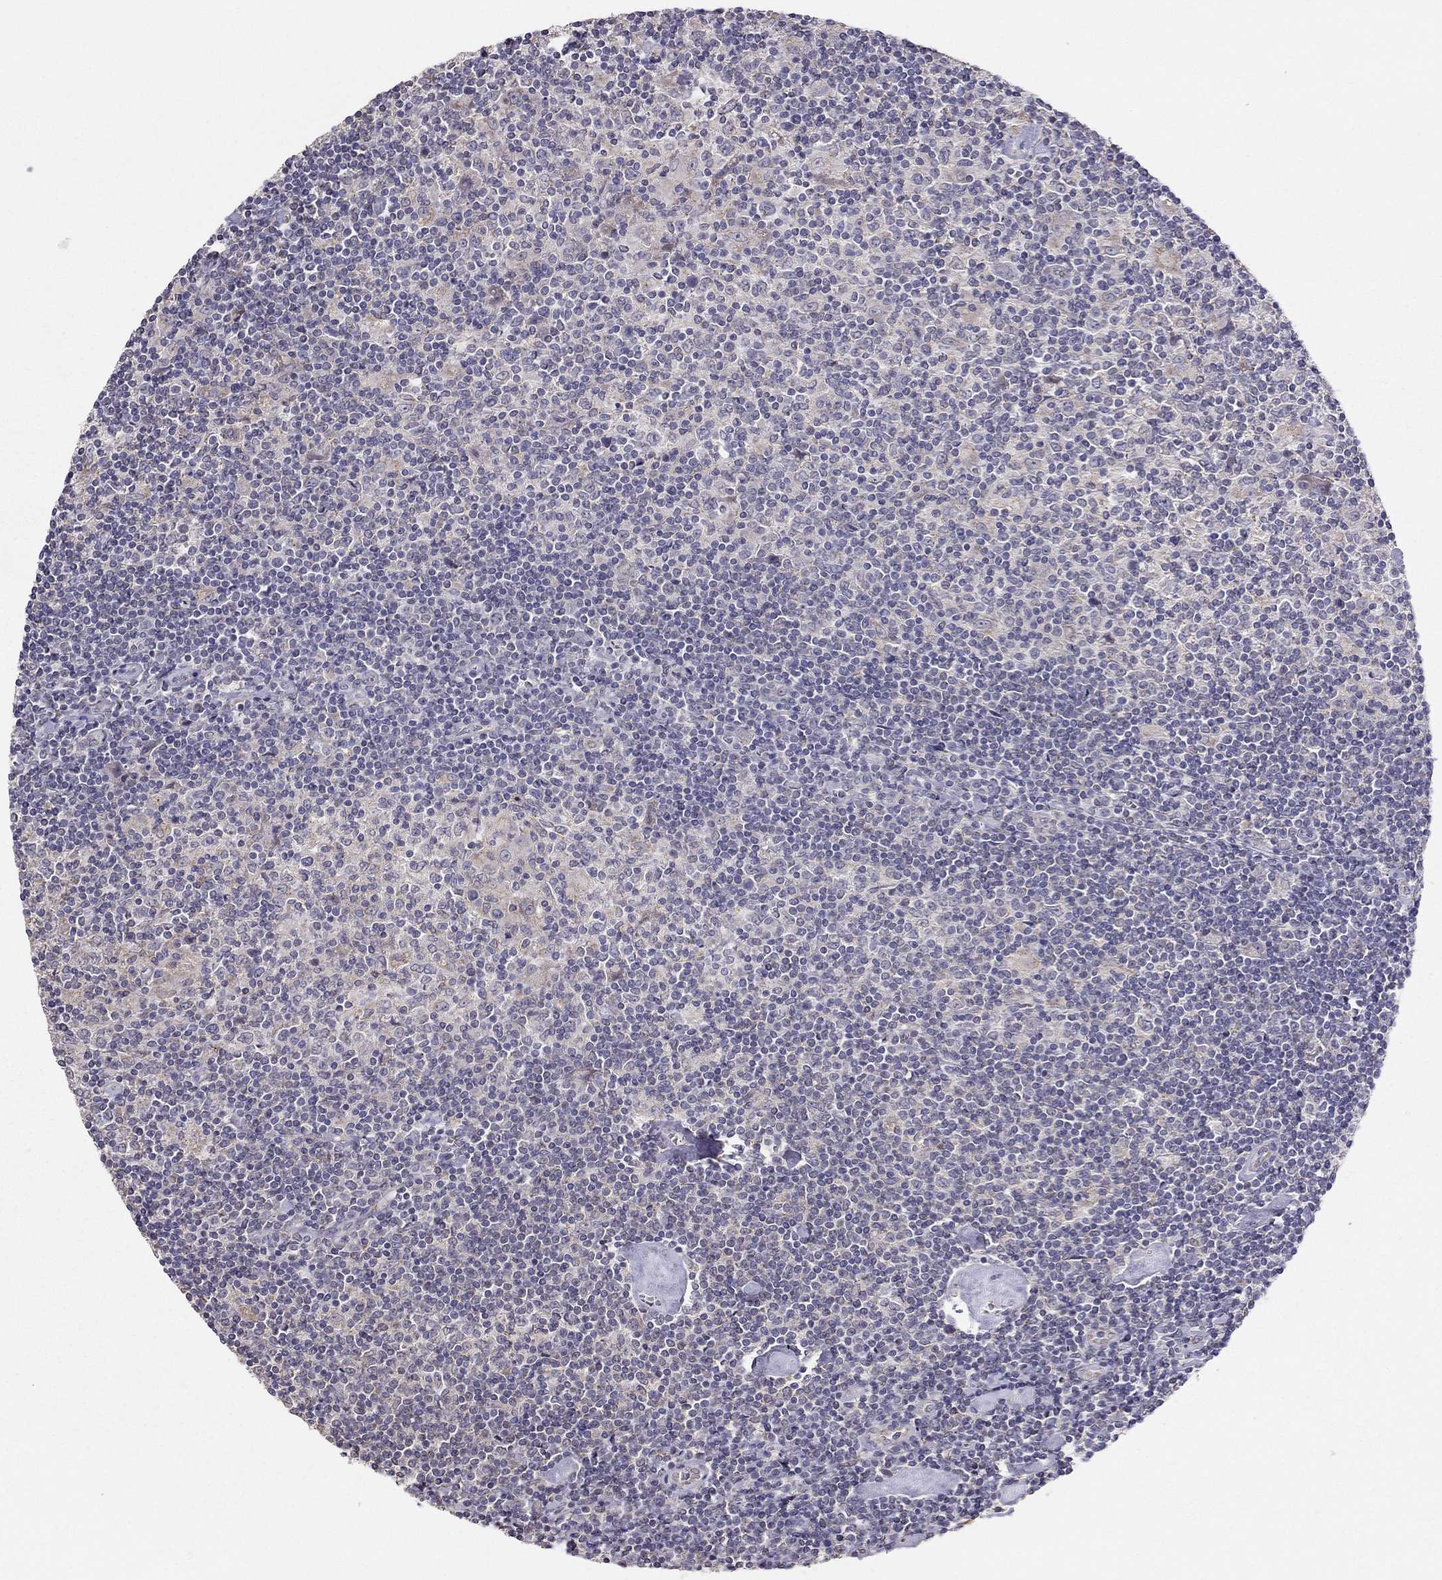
{"staining": {"intensity": "negative", "quantity": "none", "location": "none"}, "tissue": "lymphoma", "cell_type": "Tumor cells", "image_type": "cancer", "snomed": [{"axis": "morphology", "description": "Hodgkin's disease, NOS"}, {"axis": "topography", "description": "Lymph node"}], "caption": "Immunohistochemistry of lymphoma shows no positivity in tumor cells.", "gene": "LRIT3", "patient": {"sex": "male", "age": 40}}